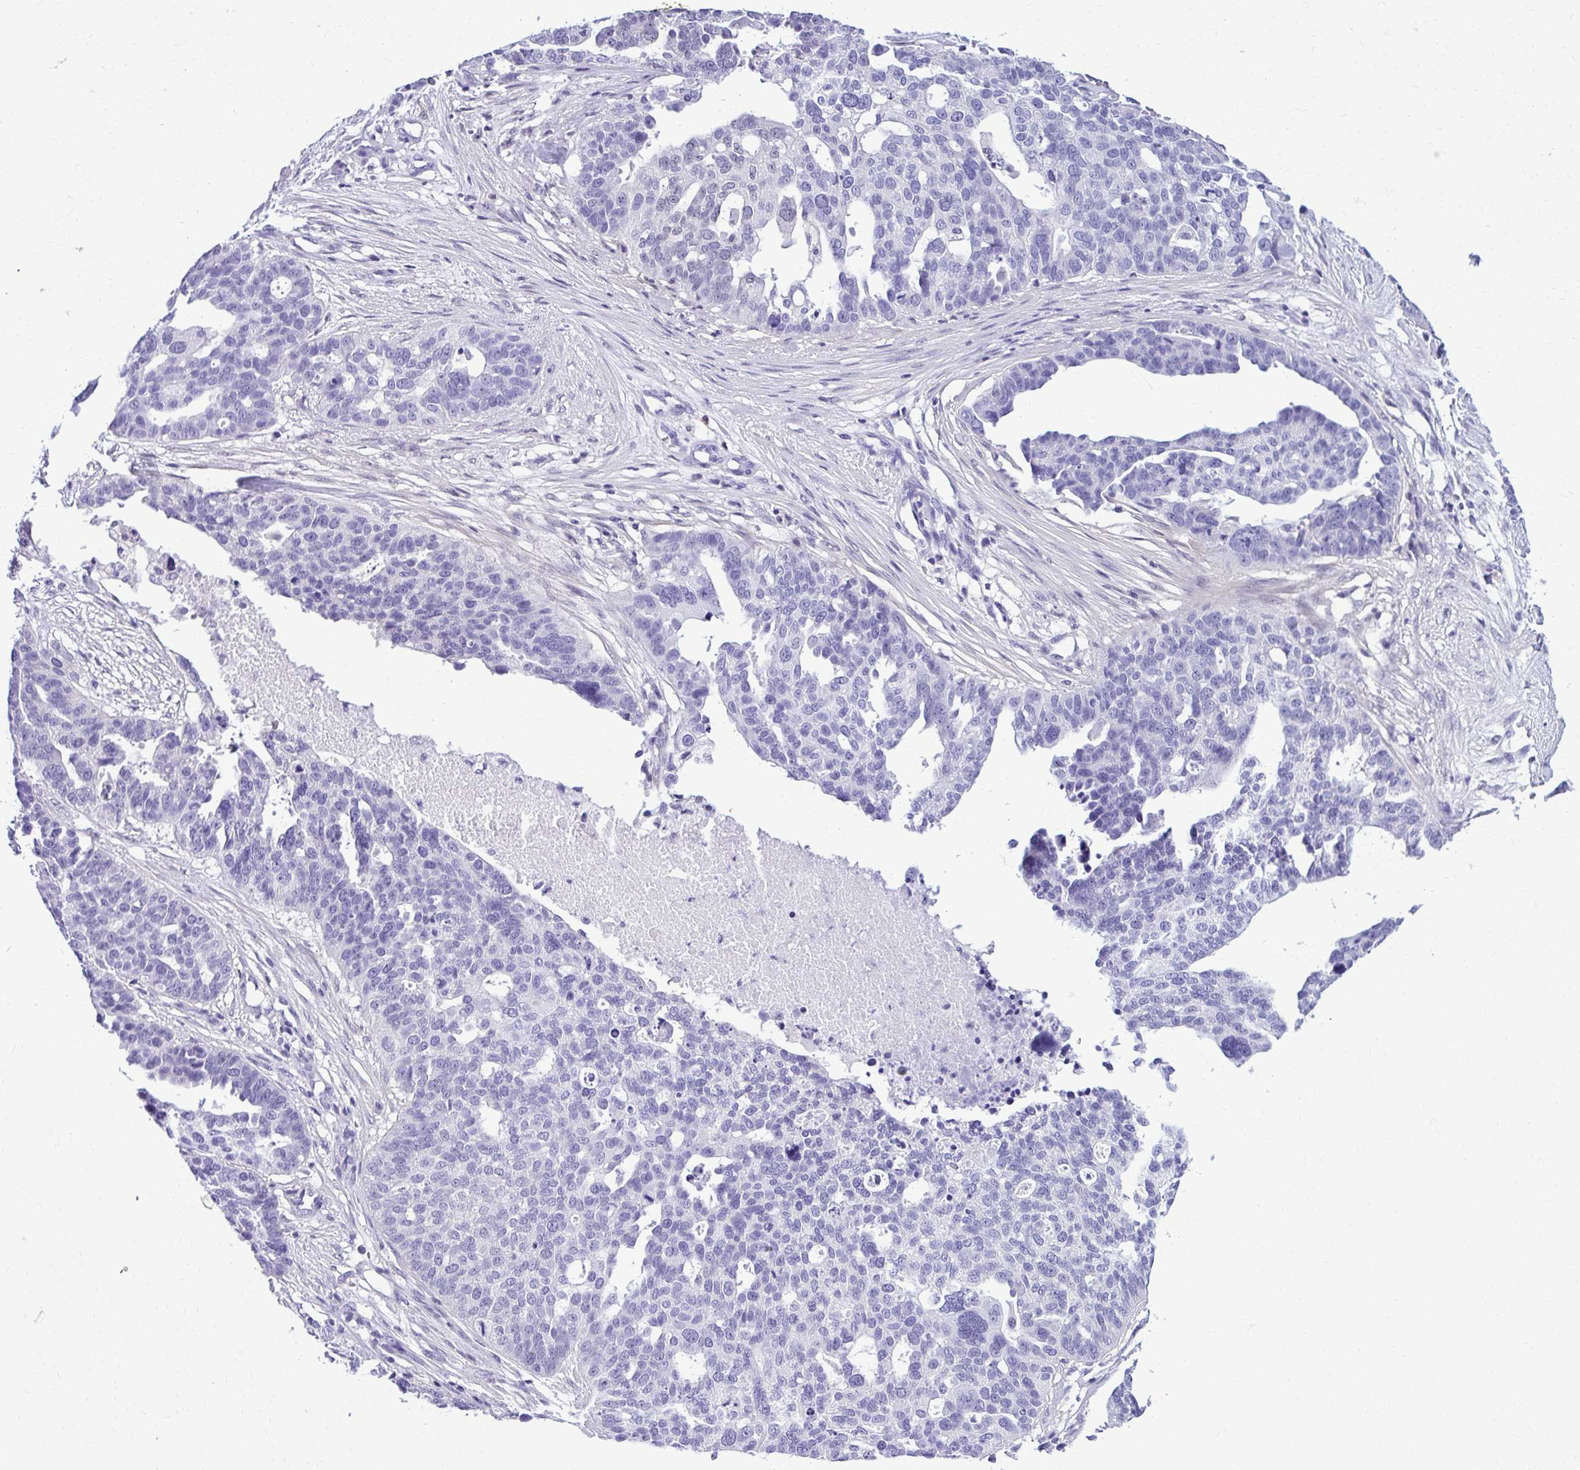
{"staining": {"intensity": "negative", "quantity": "none", "location": "none"}, "tissue": "ovarian cancer", "cell_type": "Tumor cells", "image_type": "cancer", "snomed": [{"axis": "morphology", "description": "Cystadenocarcinoma, serous, NOS"}, {"axis": "topography", "description": "Ovary"}], "caption": "An IHC histopathology image of ovarian cancer is shown. There is no staining in tumor cells of ovarian cancer.", "gene": "RASL11B", "patient": {"sex": "female", "age": 59}}